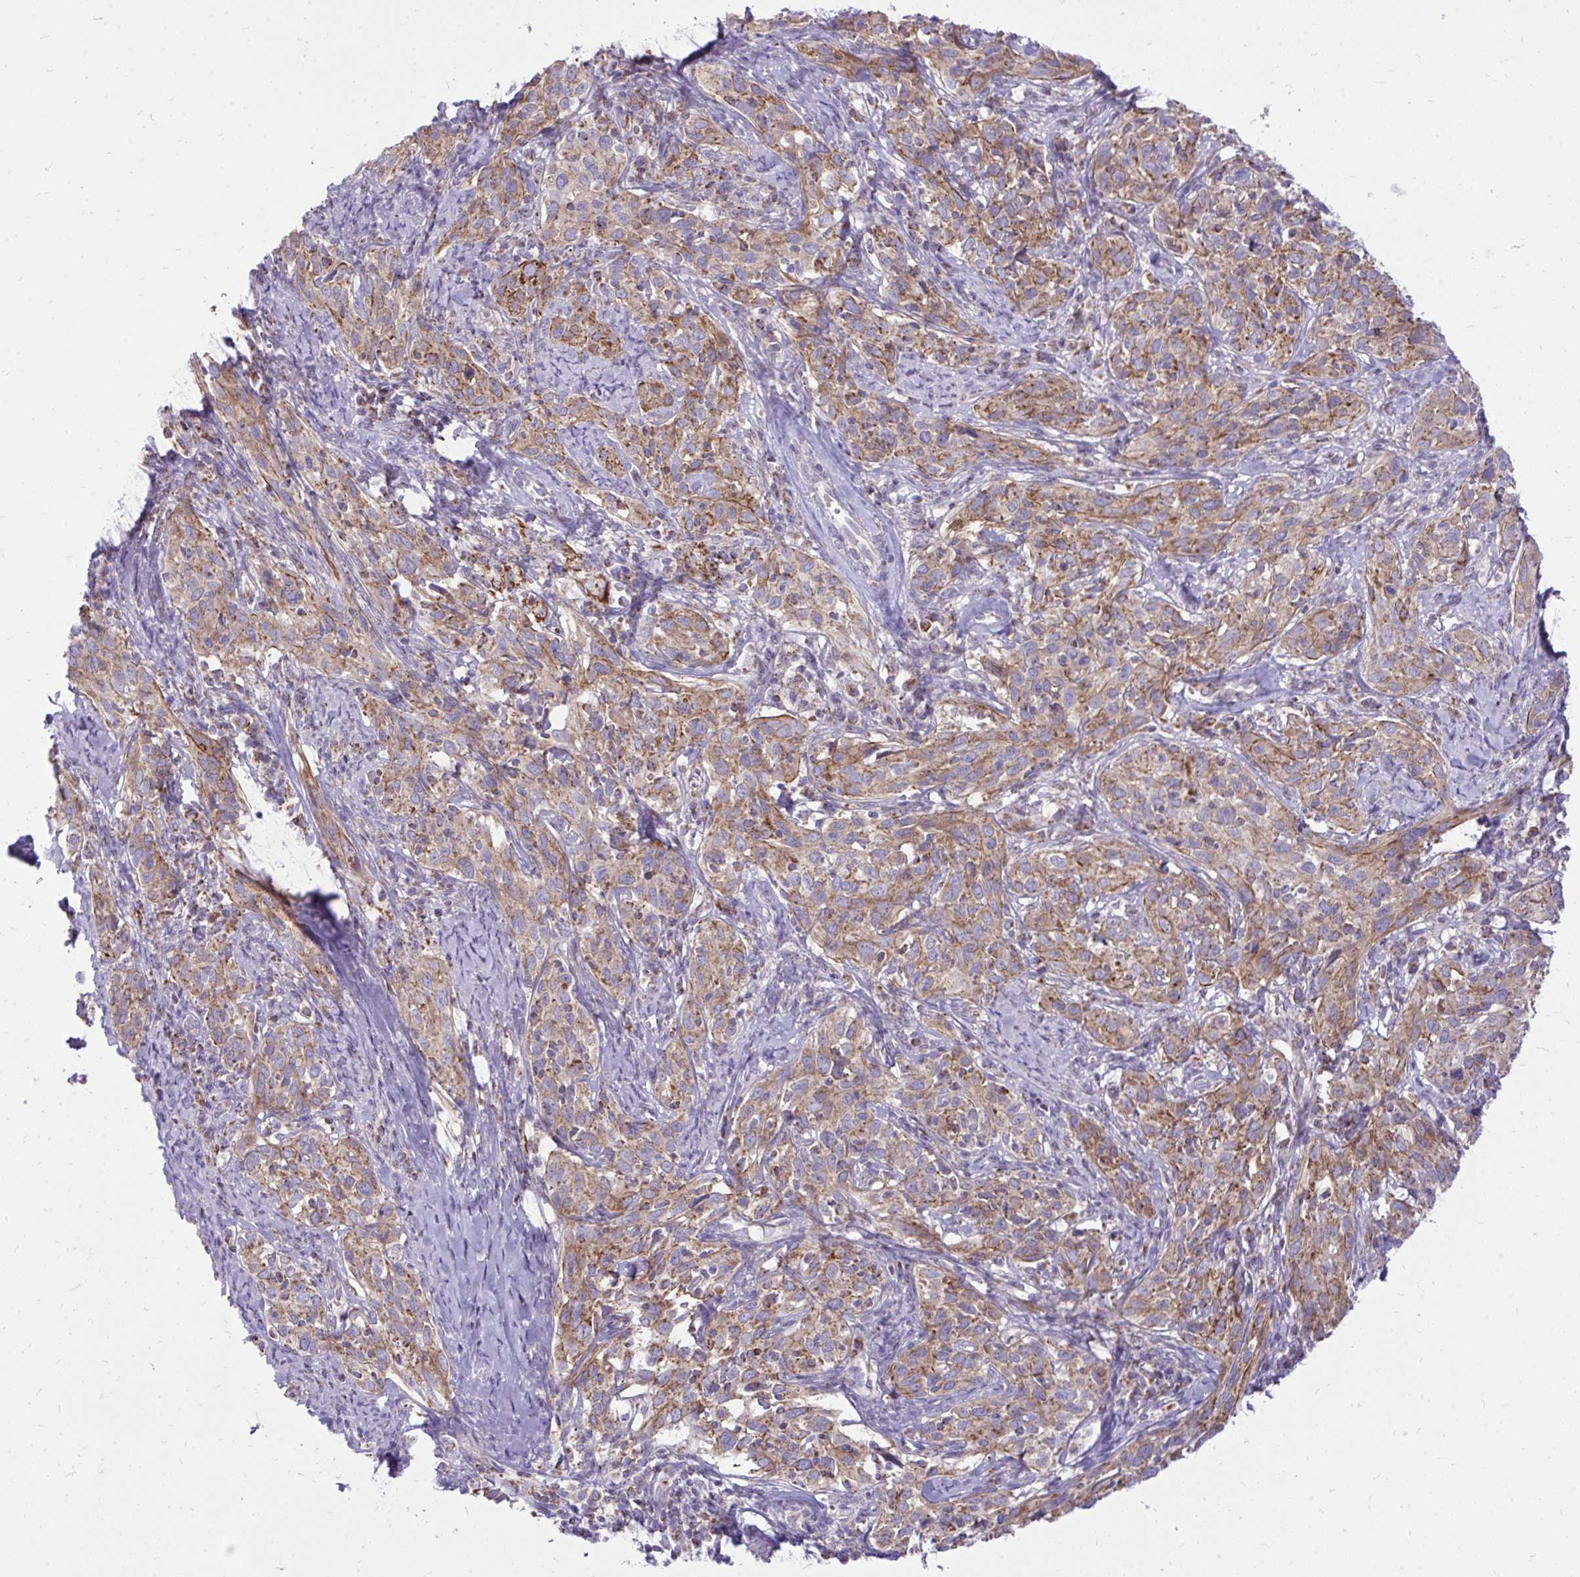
{"staining": {"intensity": "moderate", "quantity": ">75%", "location": "cytoplasmic/membranous"}, "tissue": "cervical cancer", "cell_type": "Tumor cells", "image_type": "cancer", "snomed": [{"axis": "morphology", "description": "Normal tissue, NOS"}, {"axis": "morphology", "description": "Squamous cell carcinoma, NOS"}, {"axis": "topography", "description": "Cervix"}], "caption": "A photomicrograph of human cervical cancer (squamous cell carcinoma) stained for a protein exhibits moderate cytoplasmic/membranous brown staining in tumor cells.", "gene": "SPTBN2", "patient": {"sex": "female", "age": 51}}